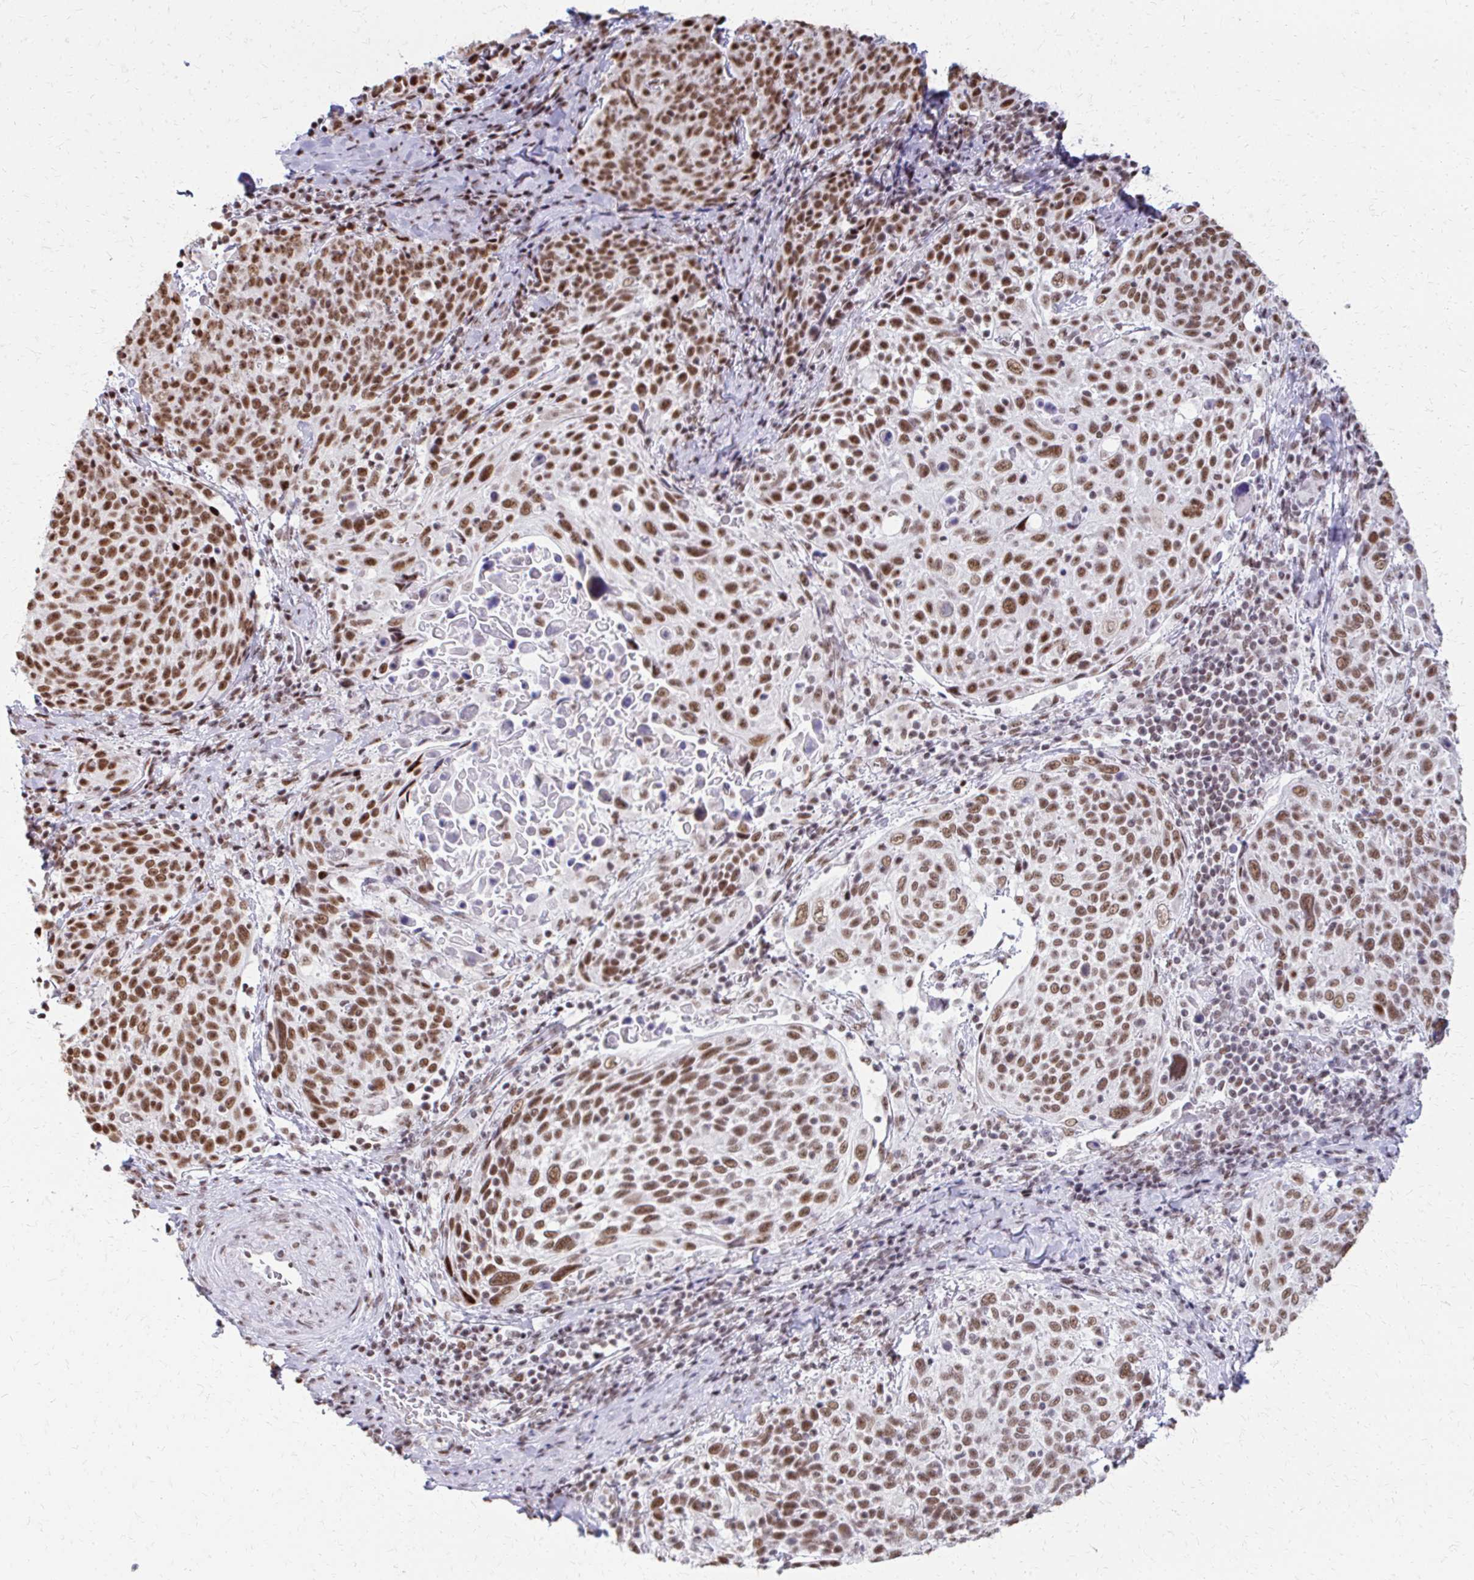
{"staining": {"intensity": "moderate", "quantity": ">75%", "location": "nuclear"}, "tissue": "cervical cancer", "cell_type": "Tumor cells", "image_type": "cancer", "snomed": [{"axis": "morphology", "description": "Squamous cell carcinoma, NOS"}, {"axis": "topography", "description": "Cervix"}], "caption": "Moderate nuclear positivity is seen in about >75% of tumor cells in cervical cancer (squamous cell carcinoma).", "gene": "SS18", "patient": {"sex": "female", "age": 61}}